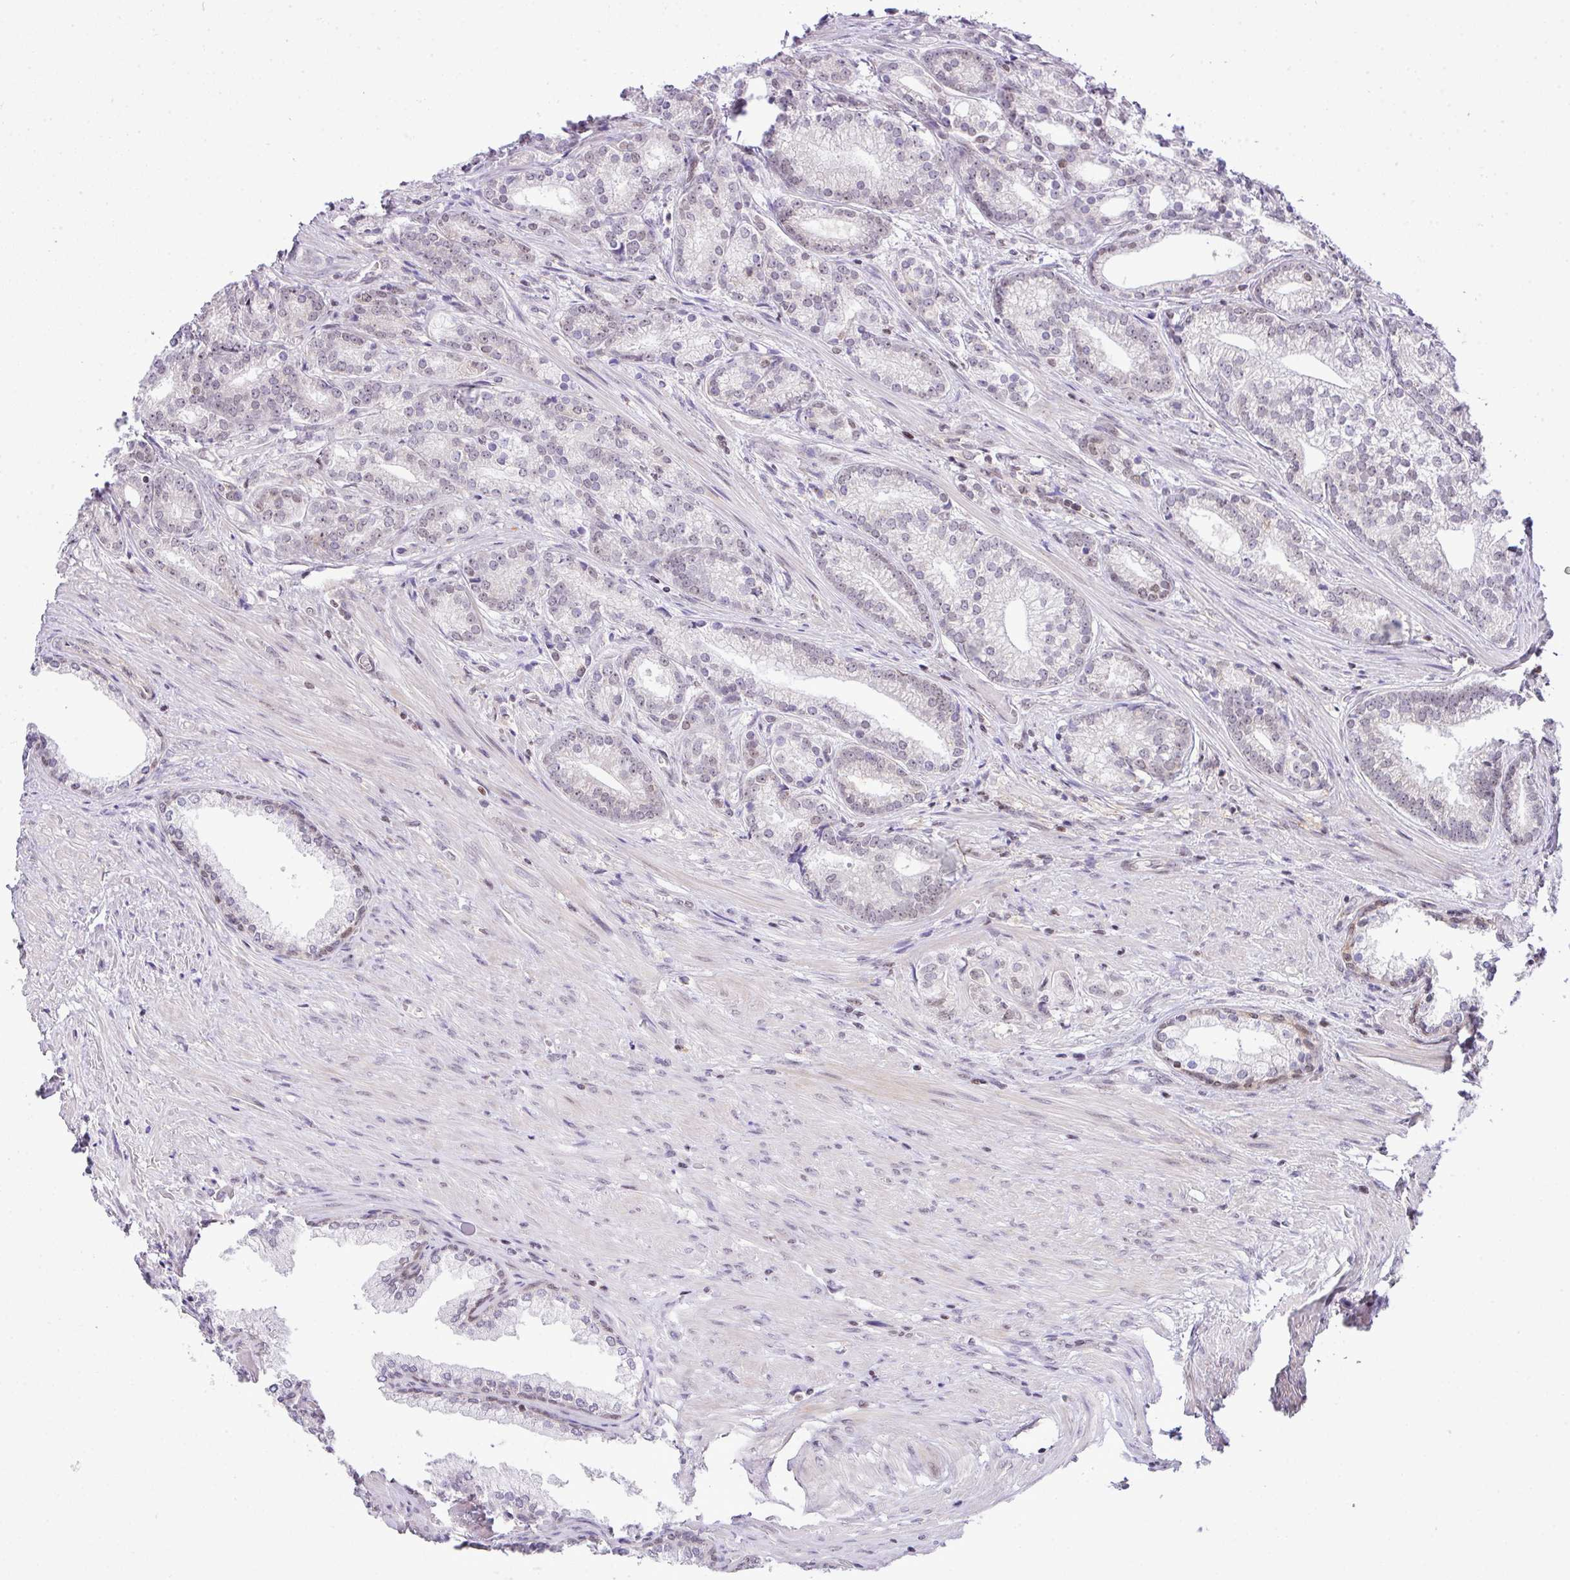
{"staining": {"intensity": "negative", "quantity": "none", "location": "none"}, "tissue": "prostate cancer", "cell_type": "Tumor cells", "image_type": "cancer", "snomed": [{"axis": "morphology", "description": "Adenocarcinoma, Low grade"}, {"axis": "topography", "description": "Prostate"}], "caption": "This is an immunohistochemistry (IHC) image of human prostate adenocarcinoma (low-grade). There is no expression in tumor cells.", "gene": "CCDC137", "patient": {"sex": "male", "age": 71}}